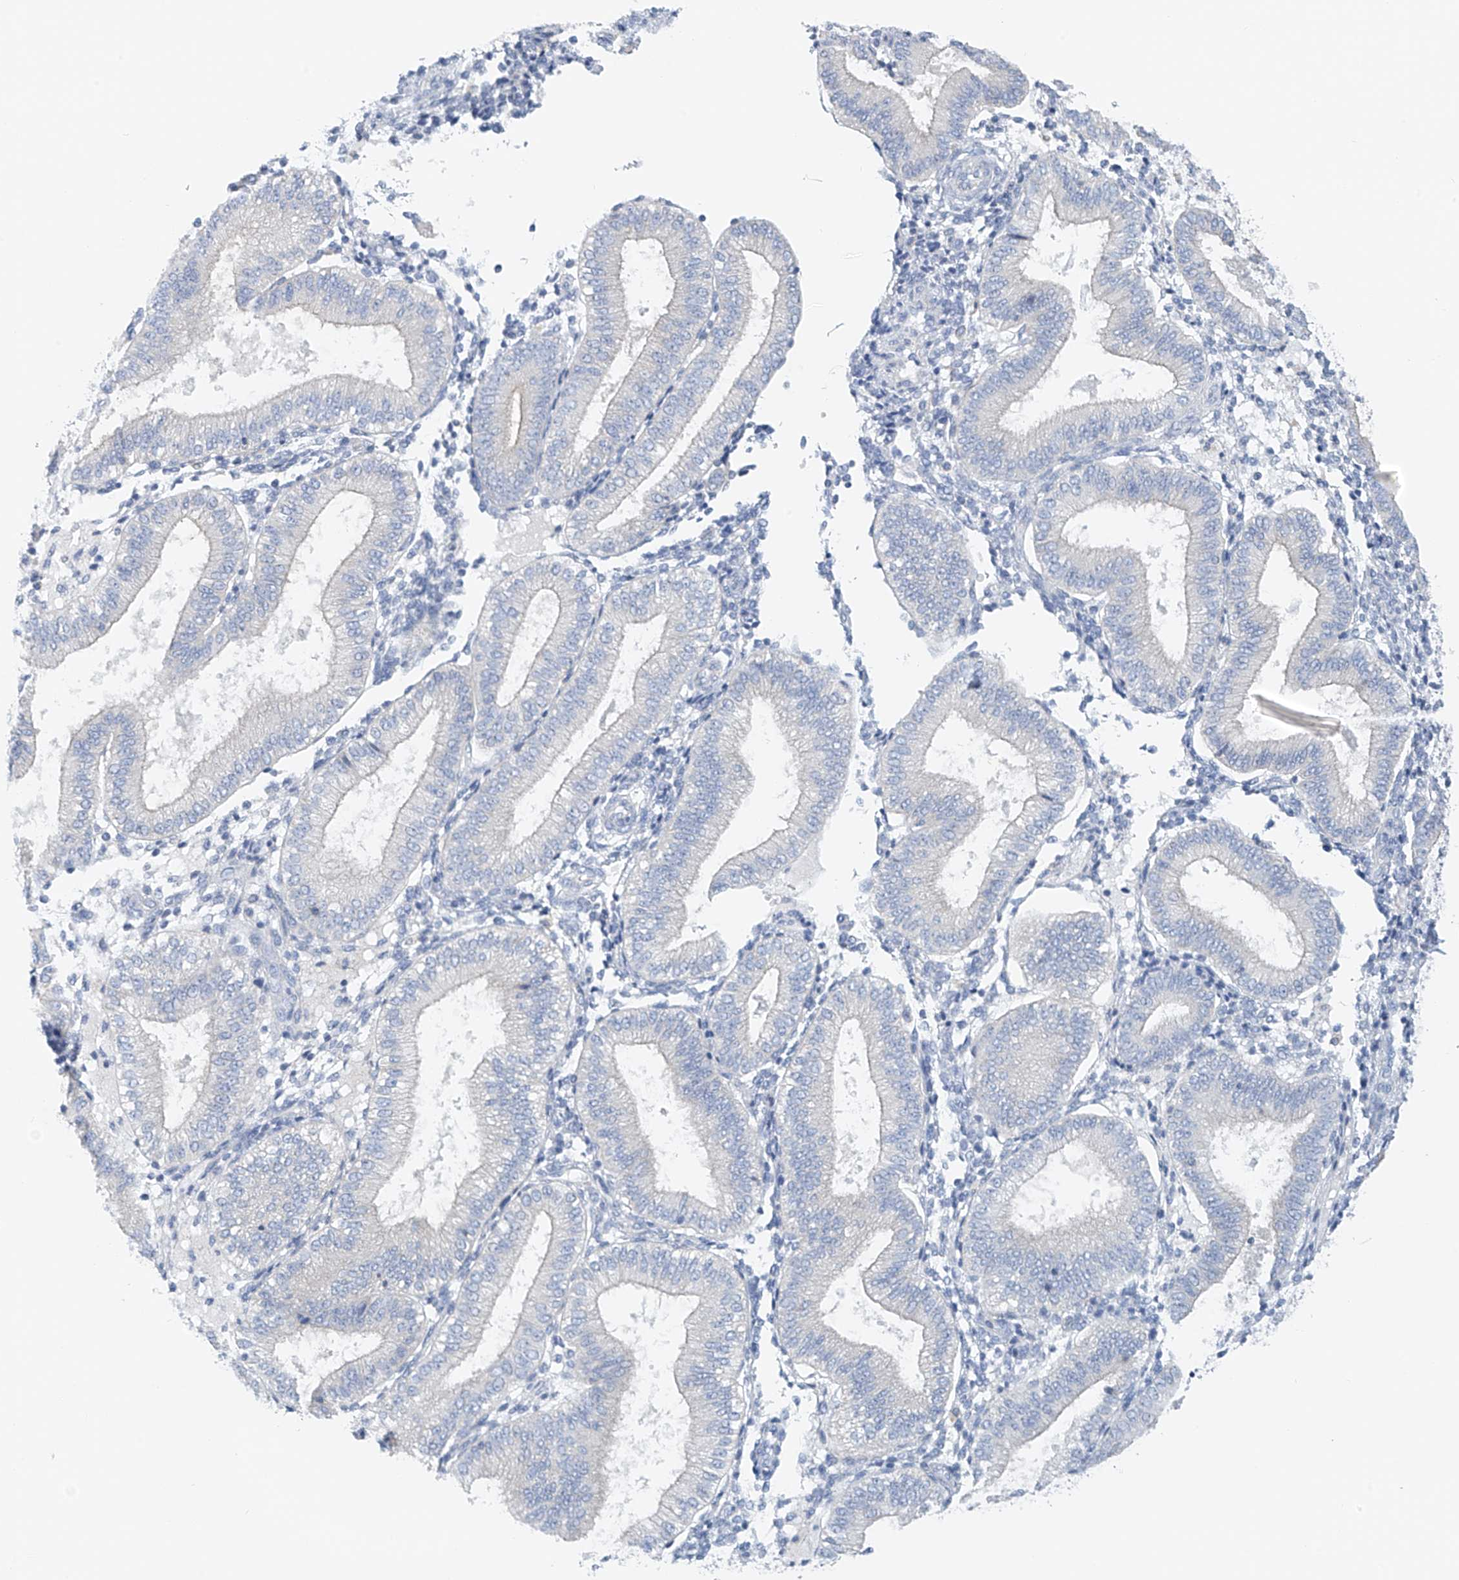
{"staining": {"intensity": "negative", "quantity": "none", "location": "none"}, "tissue": "endometrium", "cell_type": "Cells in endometrial stroma", "image_type": "normal", "snomed": [{"axis": "morphology", "description": "Normal tissue, NOS"}, {"axis": "topography", "description": "Endometrium"}], "caption": "This is a photomicrograph of immunohistochemistry (IHC) staining of unremarkable endometrium, which shows no positivity in cells in endometrial stroma.", "gene": "POMGNT2", "patient": {"sex": "female", "age": 39}}